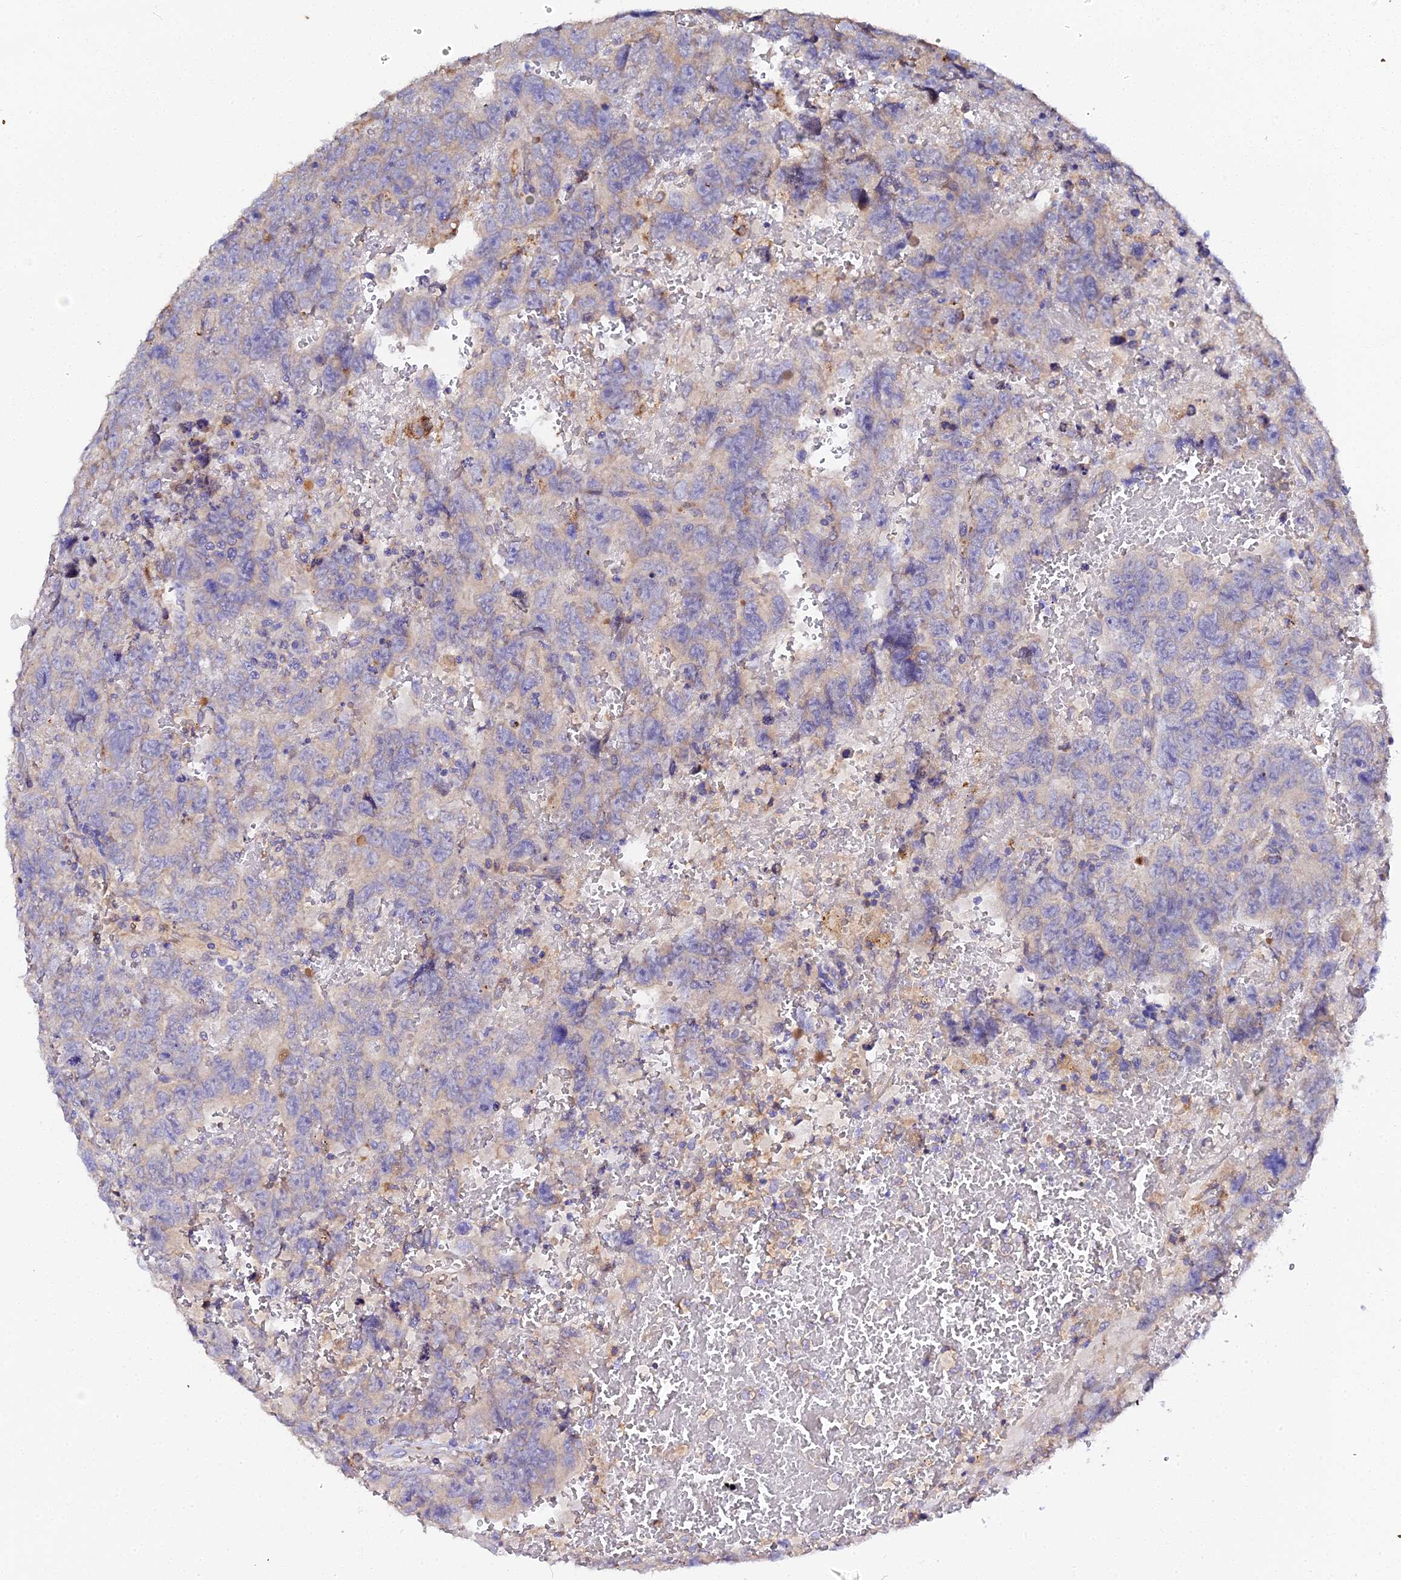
{"staining": {"intensity": "weak", "quantity": "25%-75%", "location": "cytoplasmic/membranous"}, "tissue": "testis cancer", "cell_type": "Tumor cells", "image_type": "cancer", "snomed": [{"axis": "morphology", "description": "Carcinoma, Embryonal, NOS"}, {"axis": "topography", "description": "Testis"}], "caption": "A high-resolution image shows immunohistochemistry (IHC) staining of testis embryonal carcinoma, which displays weak cytoplasmic/membranous expression in about 25%-75% of tumor cells. The protein is shown in brown color, while the nuclei are stained blue.", "gene": "SCX", "patient": {"sex": "male", "age": 45}}